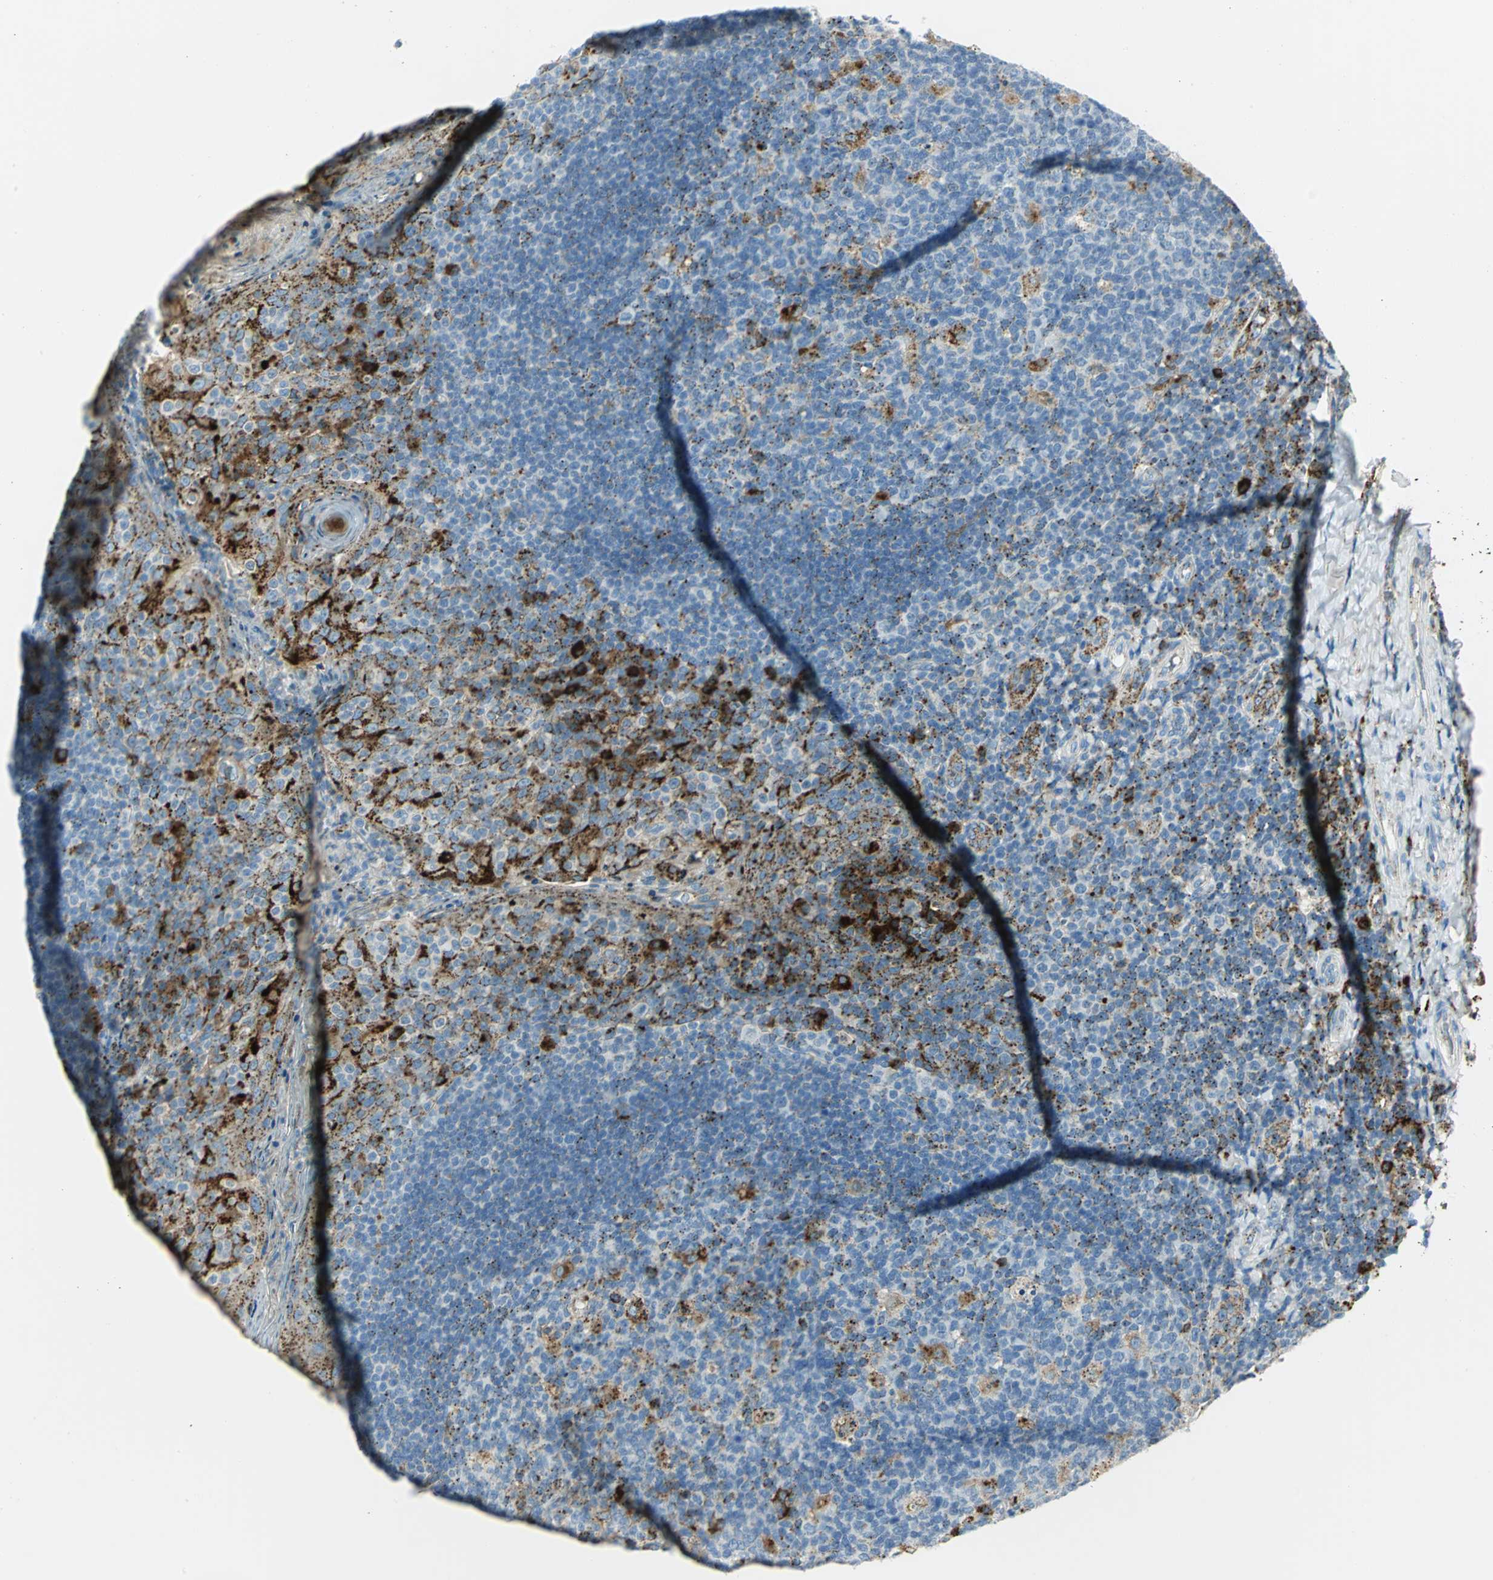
{"staining": {"intensity": "moderate", "quantity": "25%-75%", "location": "cytoplasmic/membranous"}, "tissue": "tonsil", "cell_type": "Germinal center cells", "image_type": "normal", "snomed": [{"axis": "morphology", "description": "Normal tissue, NOS"}, {"axis": "topography", "description": "Tonsil"}], "caption": "This is an image of immunohistochemistry staining of benign tonsil, which shows moderate expression in the cytoplasmic/membranous of germinal center cells.", "gene": "ARSA", "patient": {"sex": "male", "age": 17}}